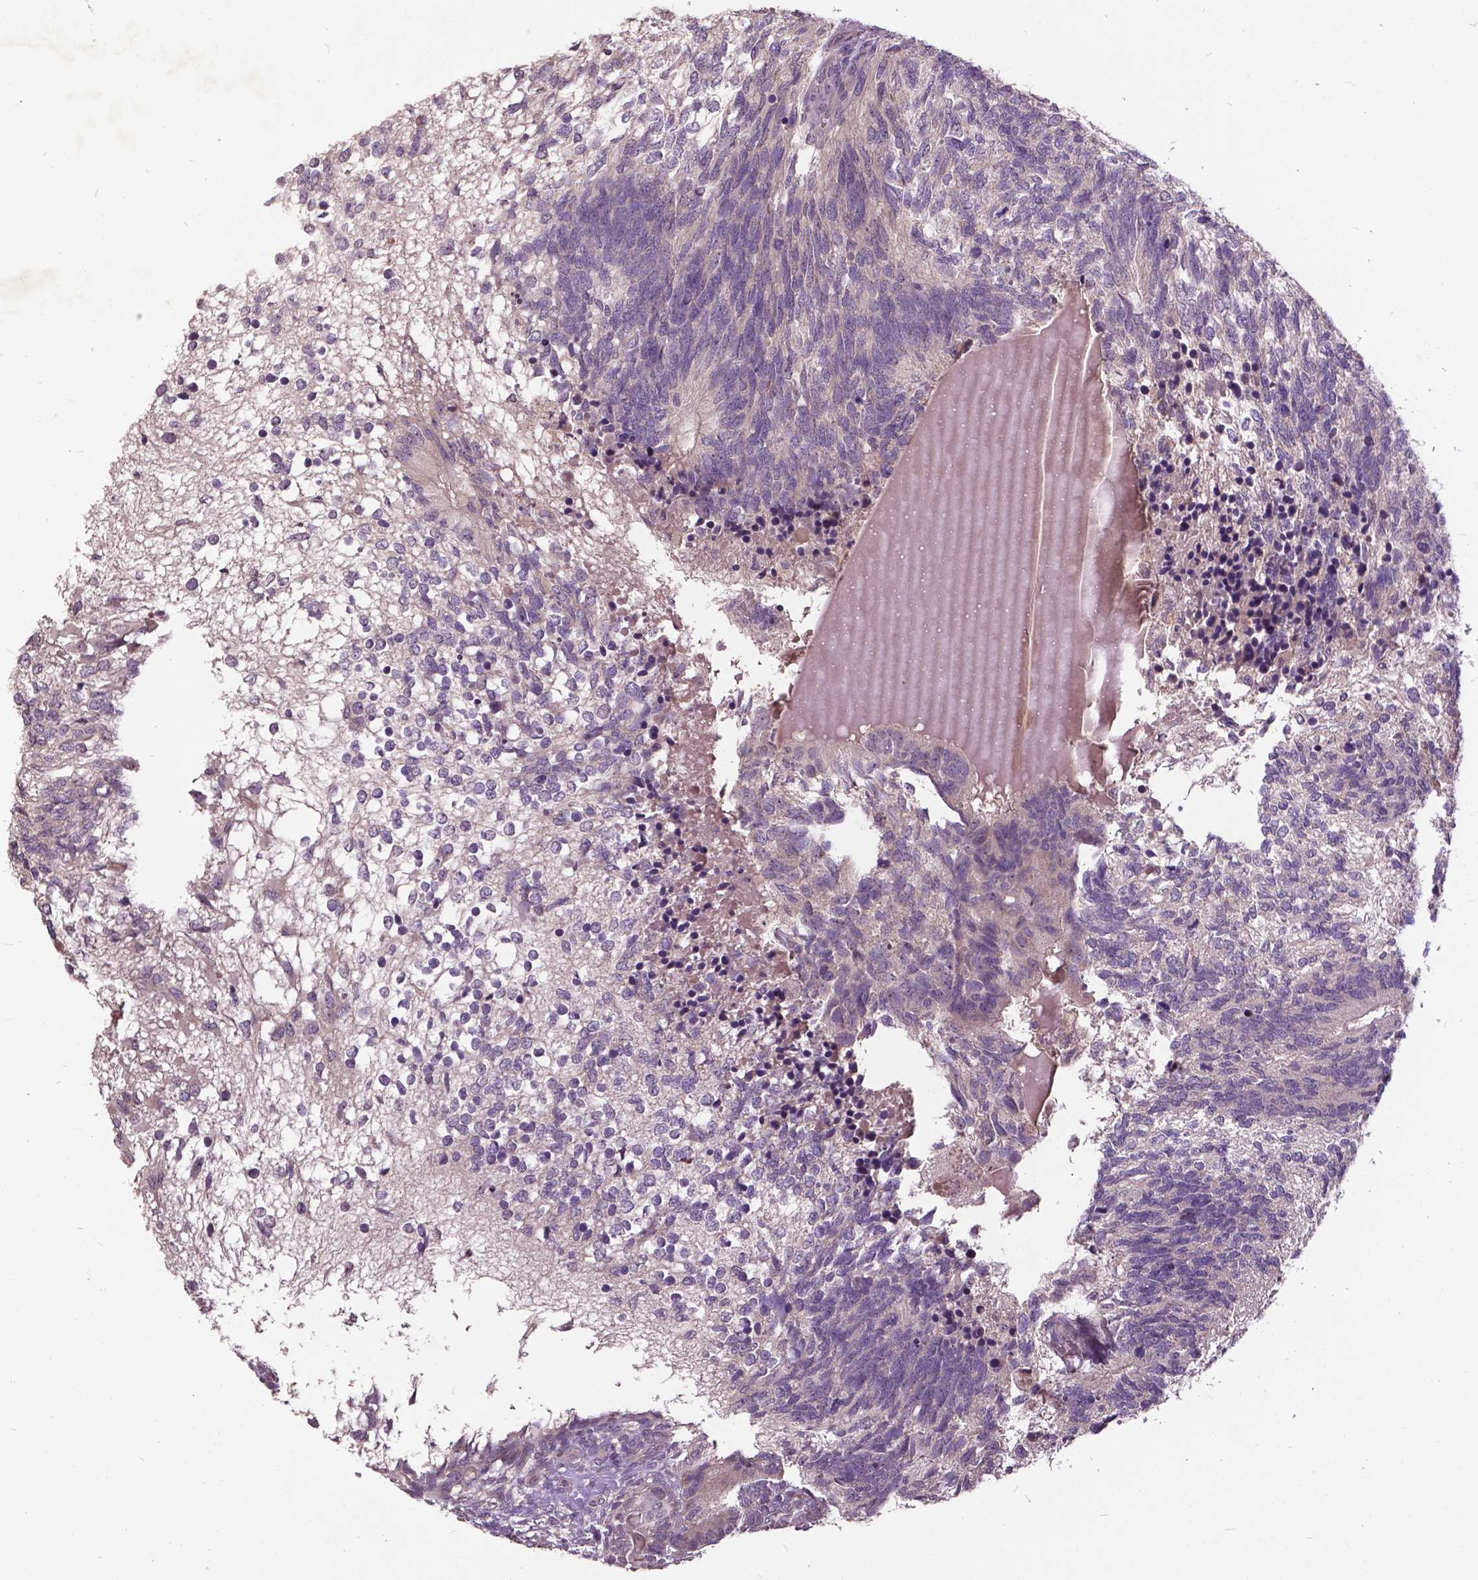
{"staining": {"intensity": "negative", "quantity": "none", "location": "none"}, "tissue": "testis cancer", "cell_type": "Tumor cells", "image_type": "cancer", "snomed": [{"axis": "morphology", "description": "Seminoma, NOS"}, {"axis": "morphology", "description": "Carcinoma, Embryonal, NOS"}, {"axis": "topography", "description": "Testis"}], "caption": "The histopathology image shows no staining of tumor cells in embryonal carcinoma (testis).", "gene": "AP1S3", "patient": {"sex": "male", "age": 41}}